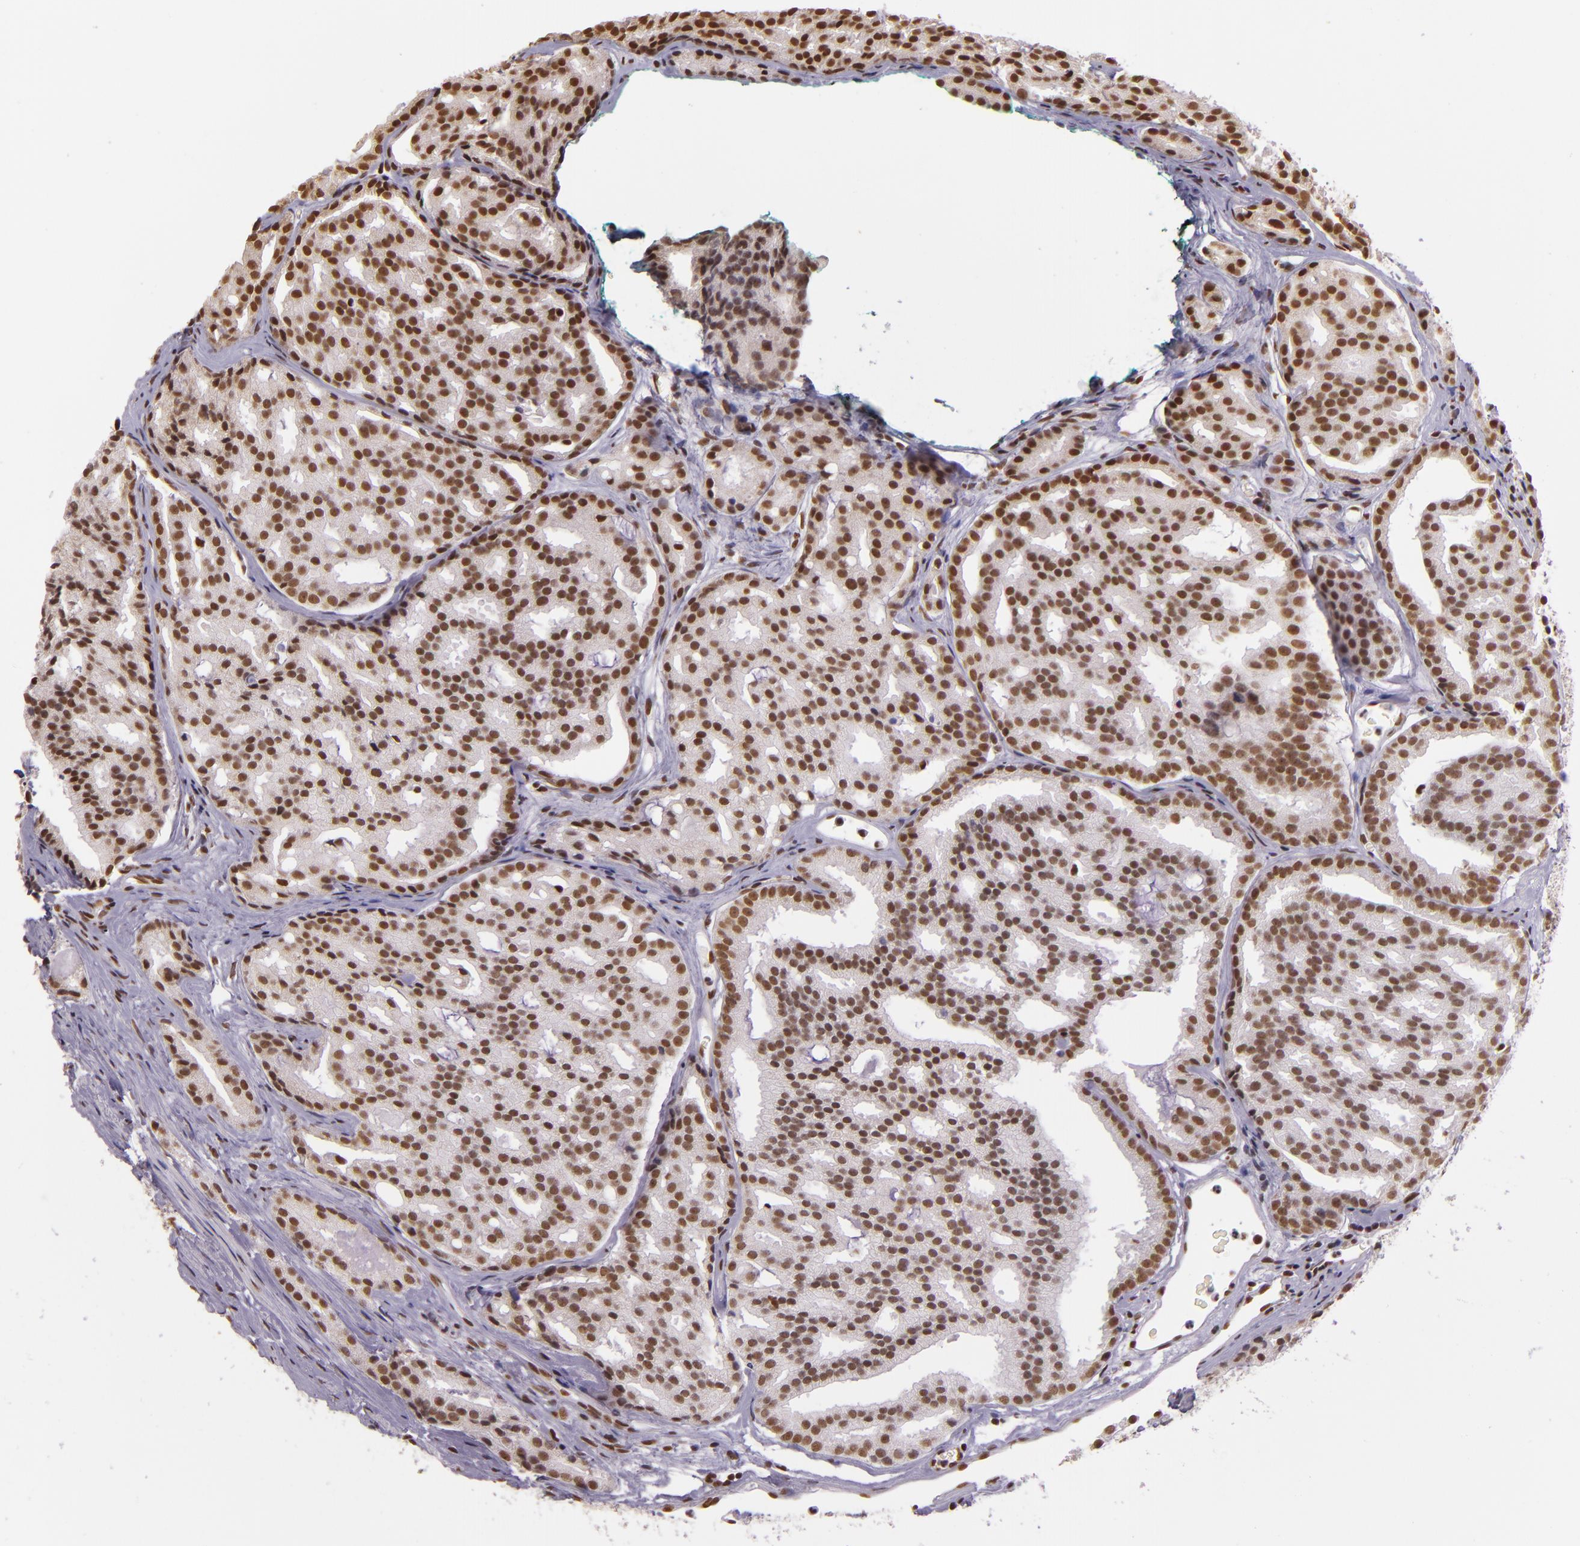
{"staining": {"intensity": "strong", "quantity": ">75%", "location": "nuclear"}, "tissue": "prostate cancer", "cell_type": "Tumor cells", "image_type": "cancer", "snomed": [{"axis": "morphology", "description": "Adenocarcinoma, High grade"}, {"axis": "topography", "description": "Prostate"}], "caption": "Immunohistochemistry micrograph of human prostate high-grade adenocarcinoma stained for a protein (brown), which exhibits high levels of strong nuclear positivity in about >75% of tumor cells.", "gene": "USF1", "patient": {"sex": "male", "age": 64}}